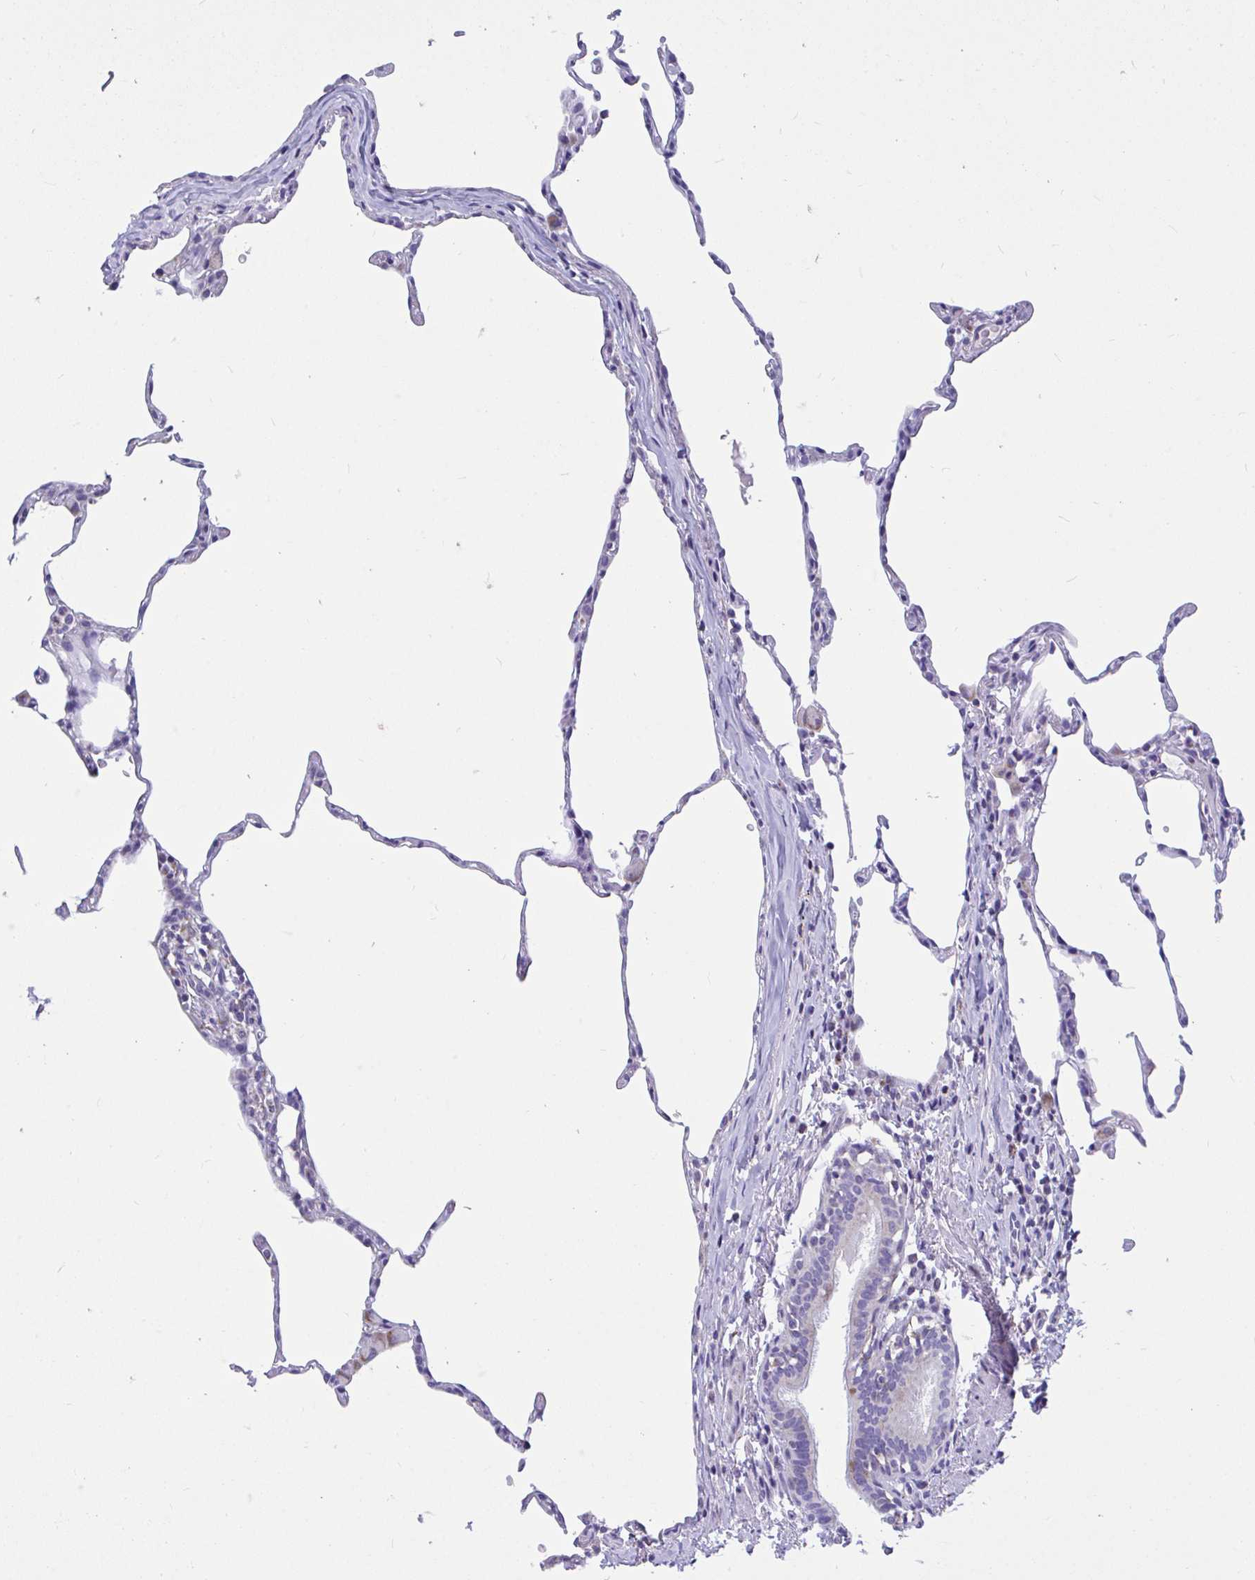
{"staining": {"intensity": "negative", "quantity": "none", "location": "none"}, "tissue": "lung", "cell_type": "Alveolar cells", "image_type": "normal", "snomed": [{"axis": "morphology", "description": "Normal tissue, NOS"}, {"axis": "topography", "description": "Lung"}], "caption": "The photomicrograph exhibits no staining of alveolar cells in benign lung. The staining is performed using DAB brown chromogen with nuclei counter-stained in using hematoxylin.", "gene": "OR13A1", "patient": {"sex": "female", "age": 57}}